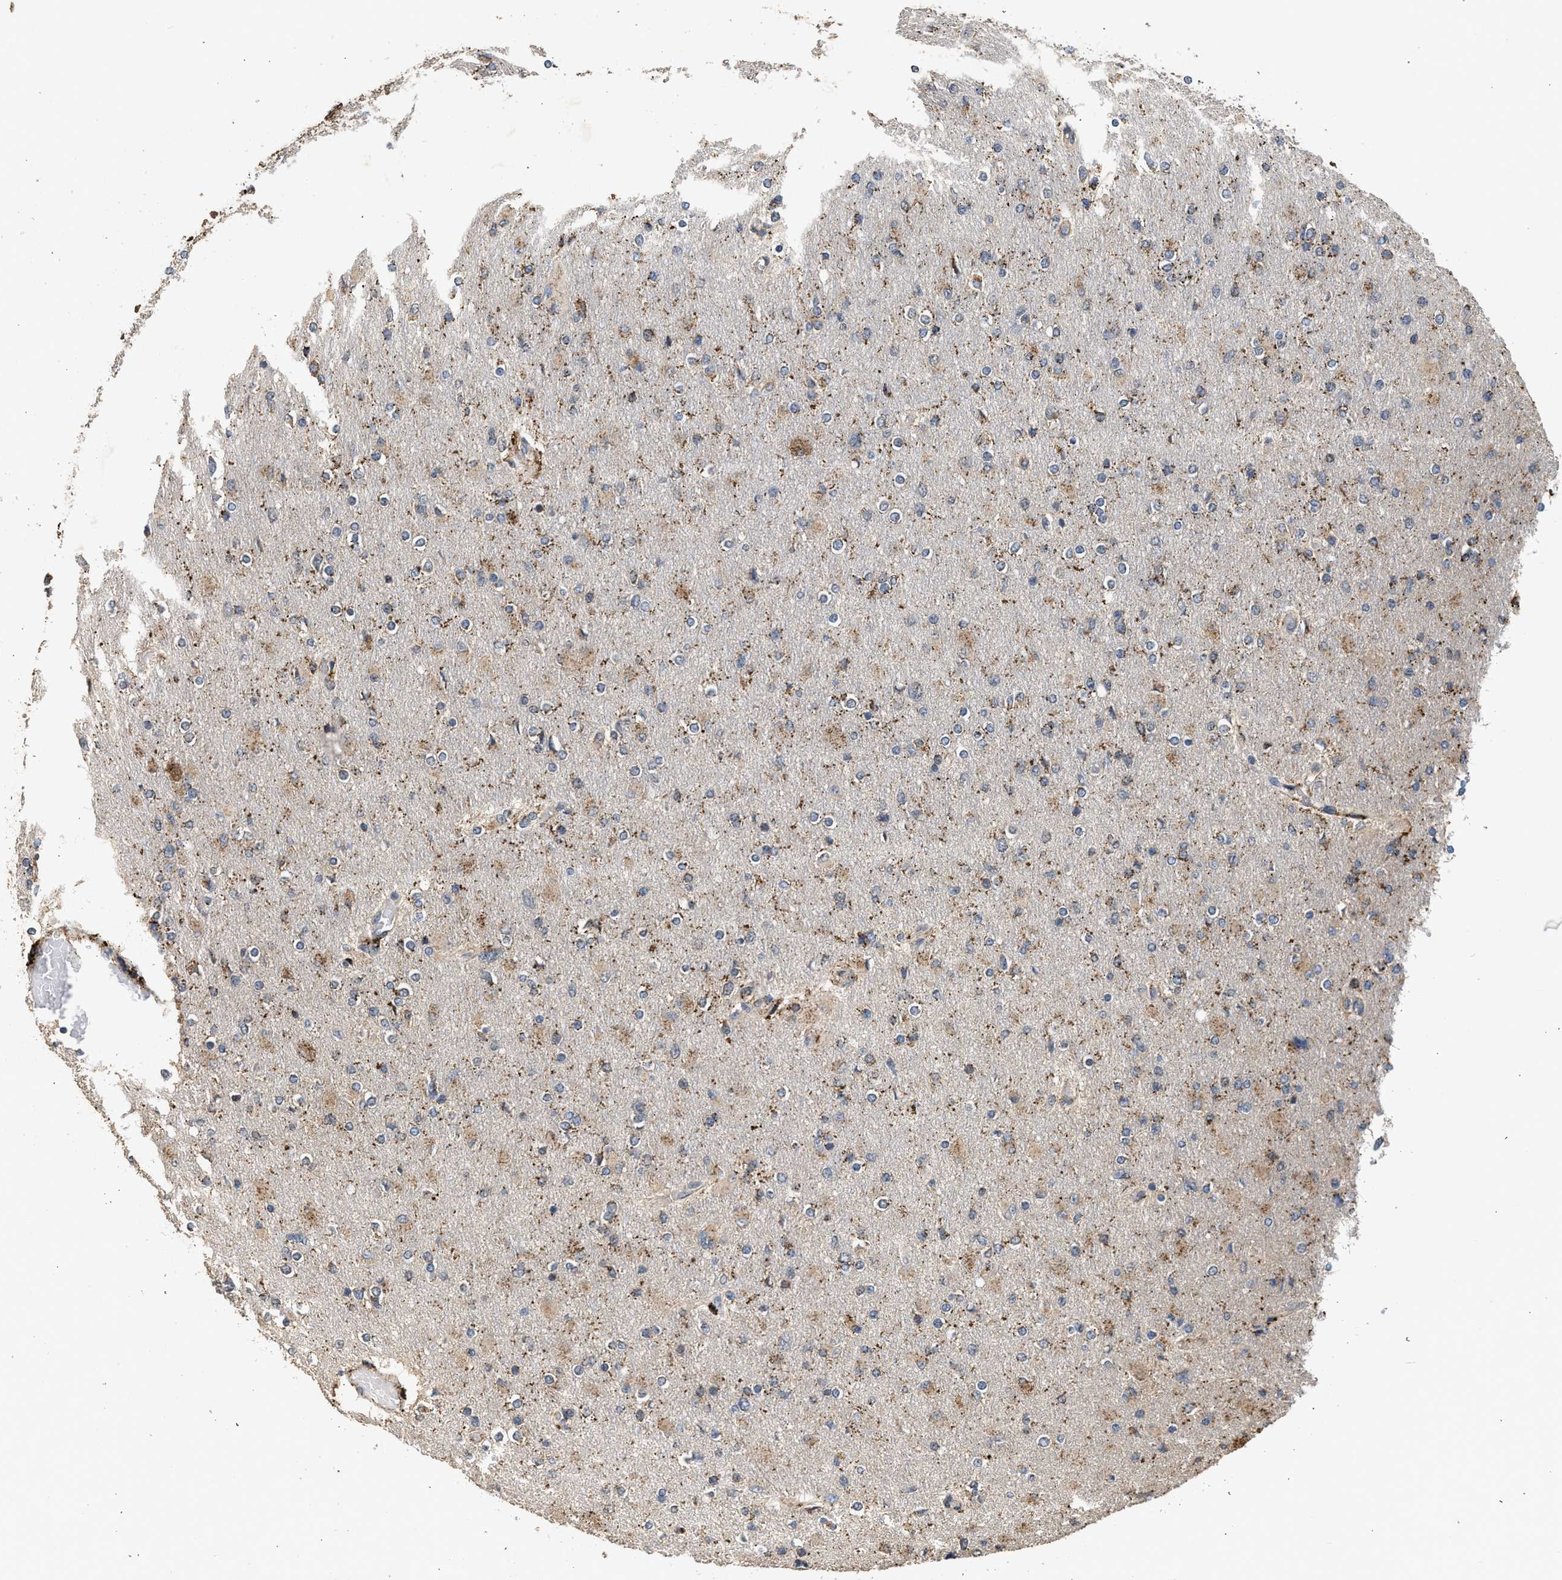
{"staining": {"intensity": "moderate", "quantity": "25%-75%", "location": "cytoplasmic/membranous"}, "tissue": "glioma", "cell_type": "Tumor cells", "image_type": "cancer", "snomed": [{"axis": "morphology", "description": "Glioma, malignant, High grade"}, {"axis": "topography", "description": "Cerebral cortex"}], "caption": "Human glioma stained with a brown dye demonstrates moderate cytoplasmic/membranous positive expression in approximately 25%-75% of tumor cells.", "gene": "CTSV", "patient": {"sex": "female", "age": 36}}